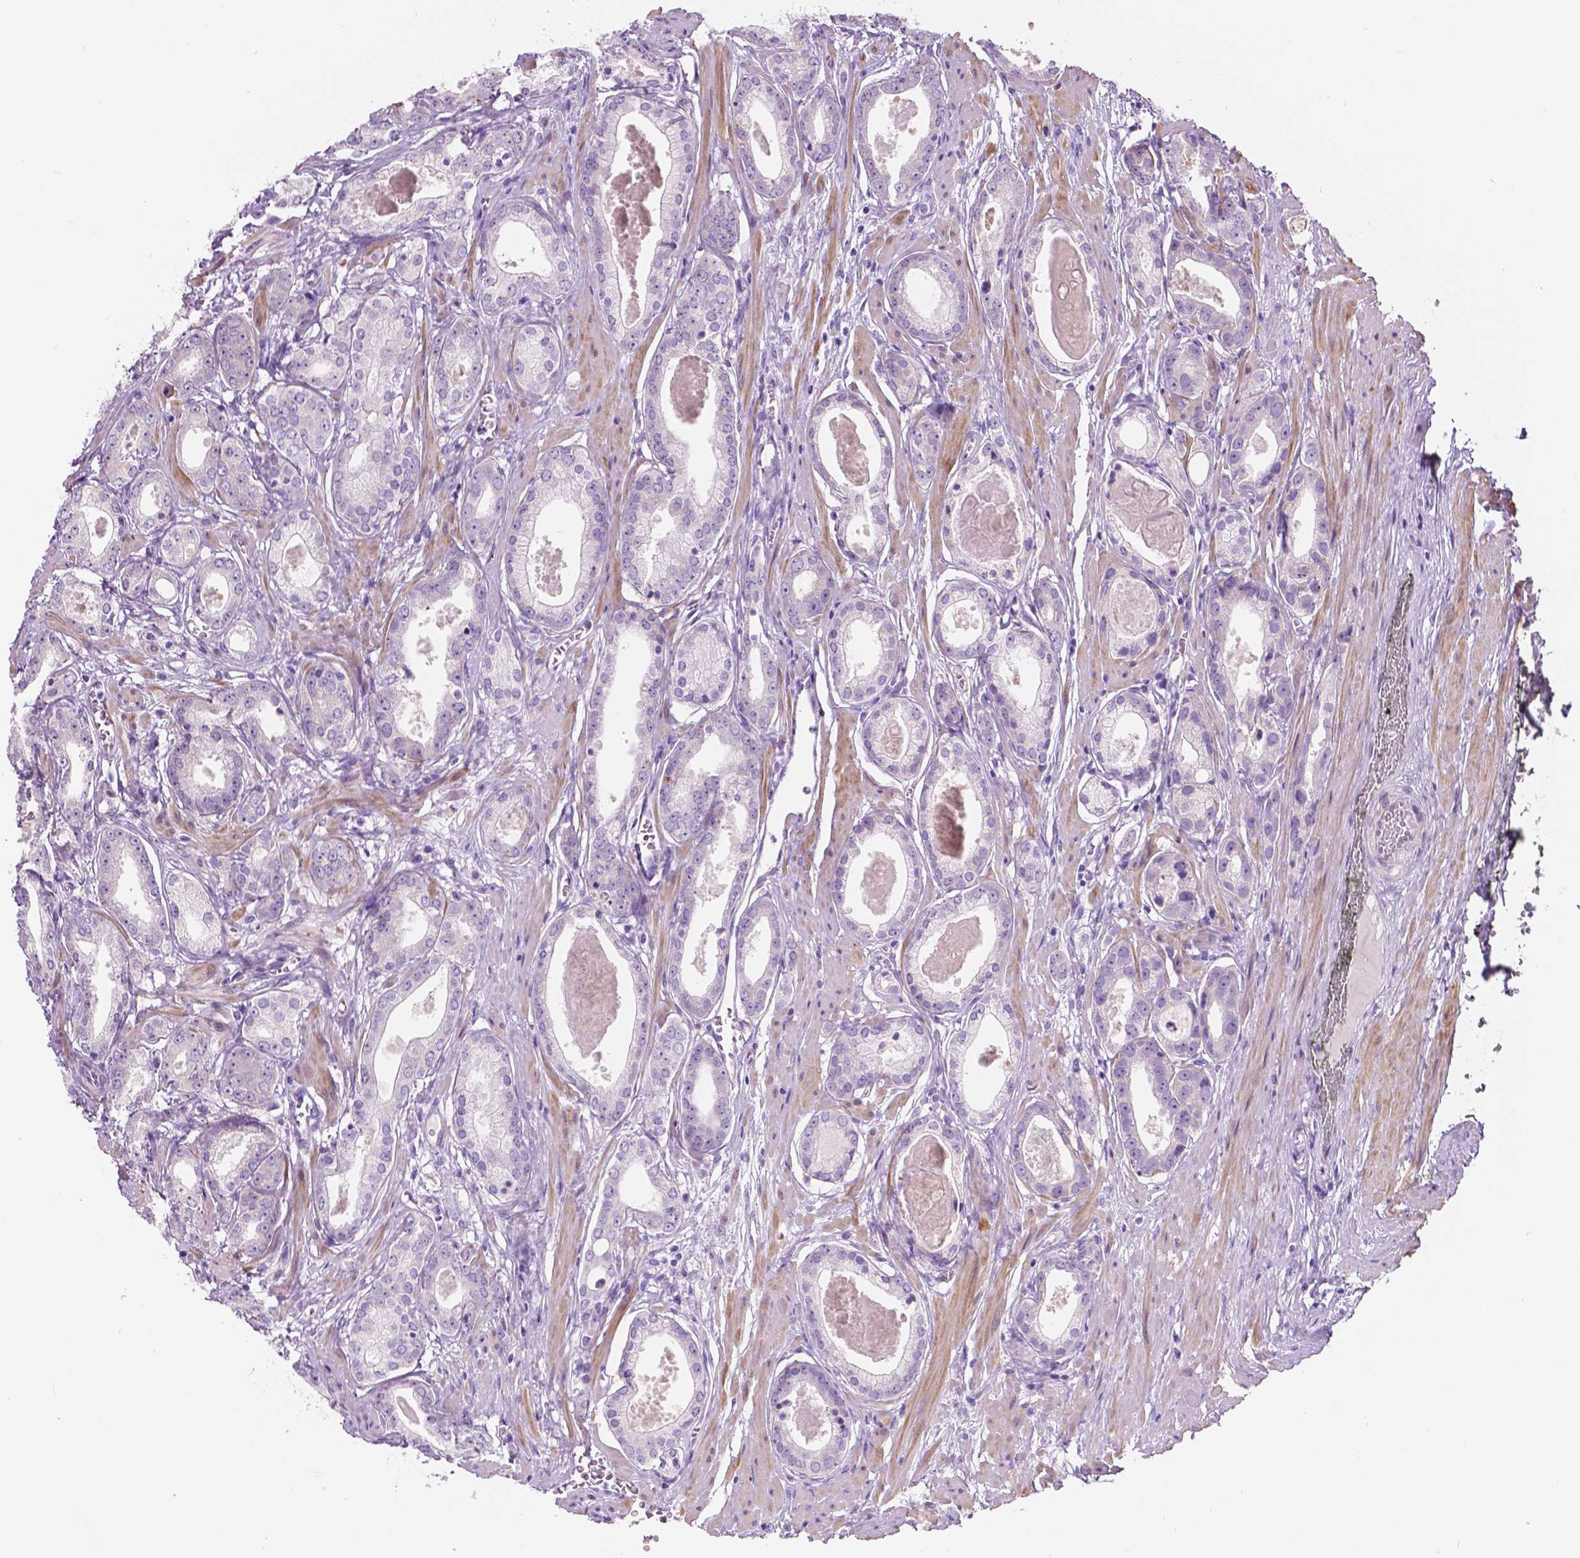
{"staining": {"intensity": "negative", "quantity": "none", "location": "none"}, "tissue": "prostate cancer", "cell_type": "Tumor cells", "image_type": "cancer", "snomed": [{"axis": "morphology", "description": "Adenocarcinoma, NOS"}, {"axis": "morphology", "description": "Adenocarcinoma, Low grade"}, {"axis": "topography", "description": "Prostate"}], "caption": "Tumor cells show no significant protein expression in low-grade adenocarcinoma (prostate).", "gene": "NOS1AP", "patient": {"sex": "male", "age": 64}}